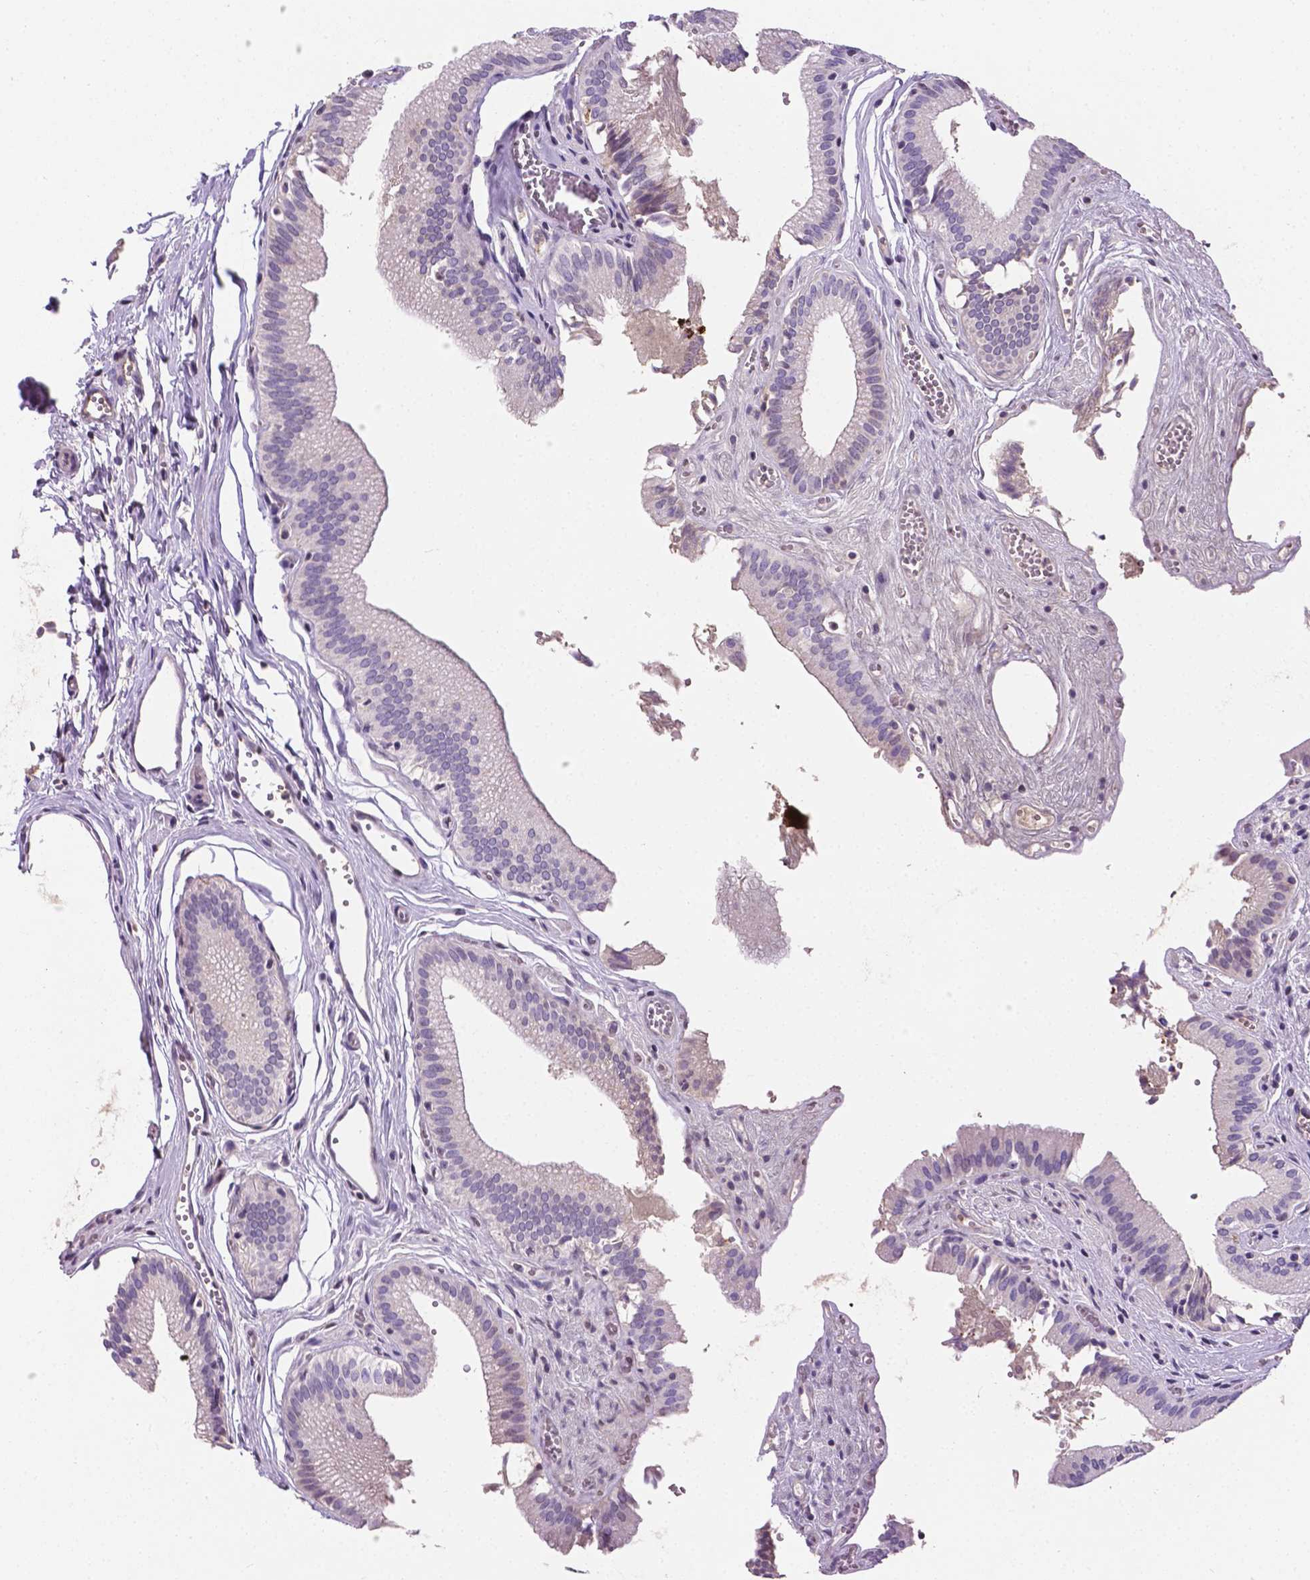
{"staining": {"intensity": "negative", "quantity": "none", "location": "none"}, "tissue": "gallbladder", "cell_type": "Glandular cells", "image_type": "normal", "snomed": [{"axis": "morphology", "description": "Normal tissue, NOS"}, {"axis": "topography", "description": "Gallbladder"}, {"axis": "topography", "description": "Peripheral nerve tissue"}], "caption": "DAB immunohistochemical staining of unremarkable human gallbladder reveals no significant expression in glandular cells.", "gene": "APOE", "patient": {"sex": "male", "age": 17}}